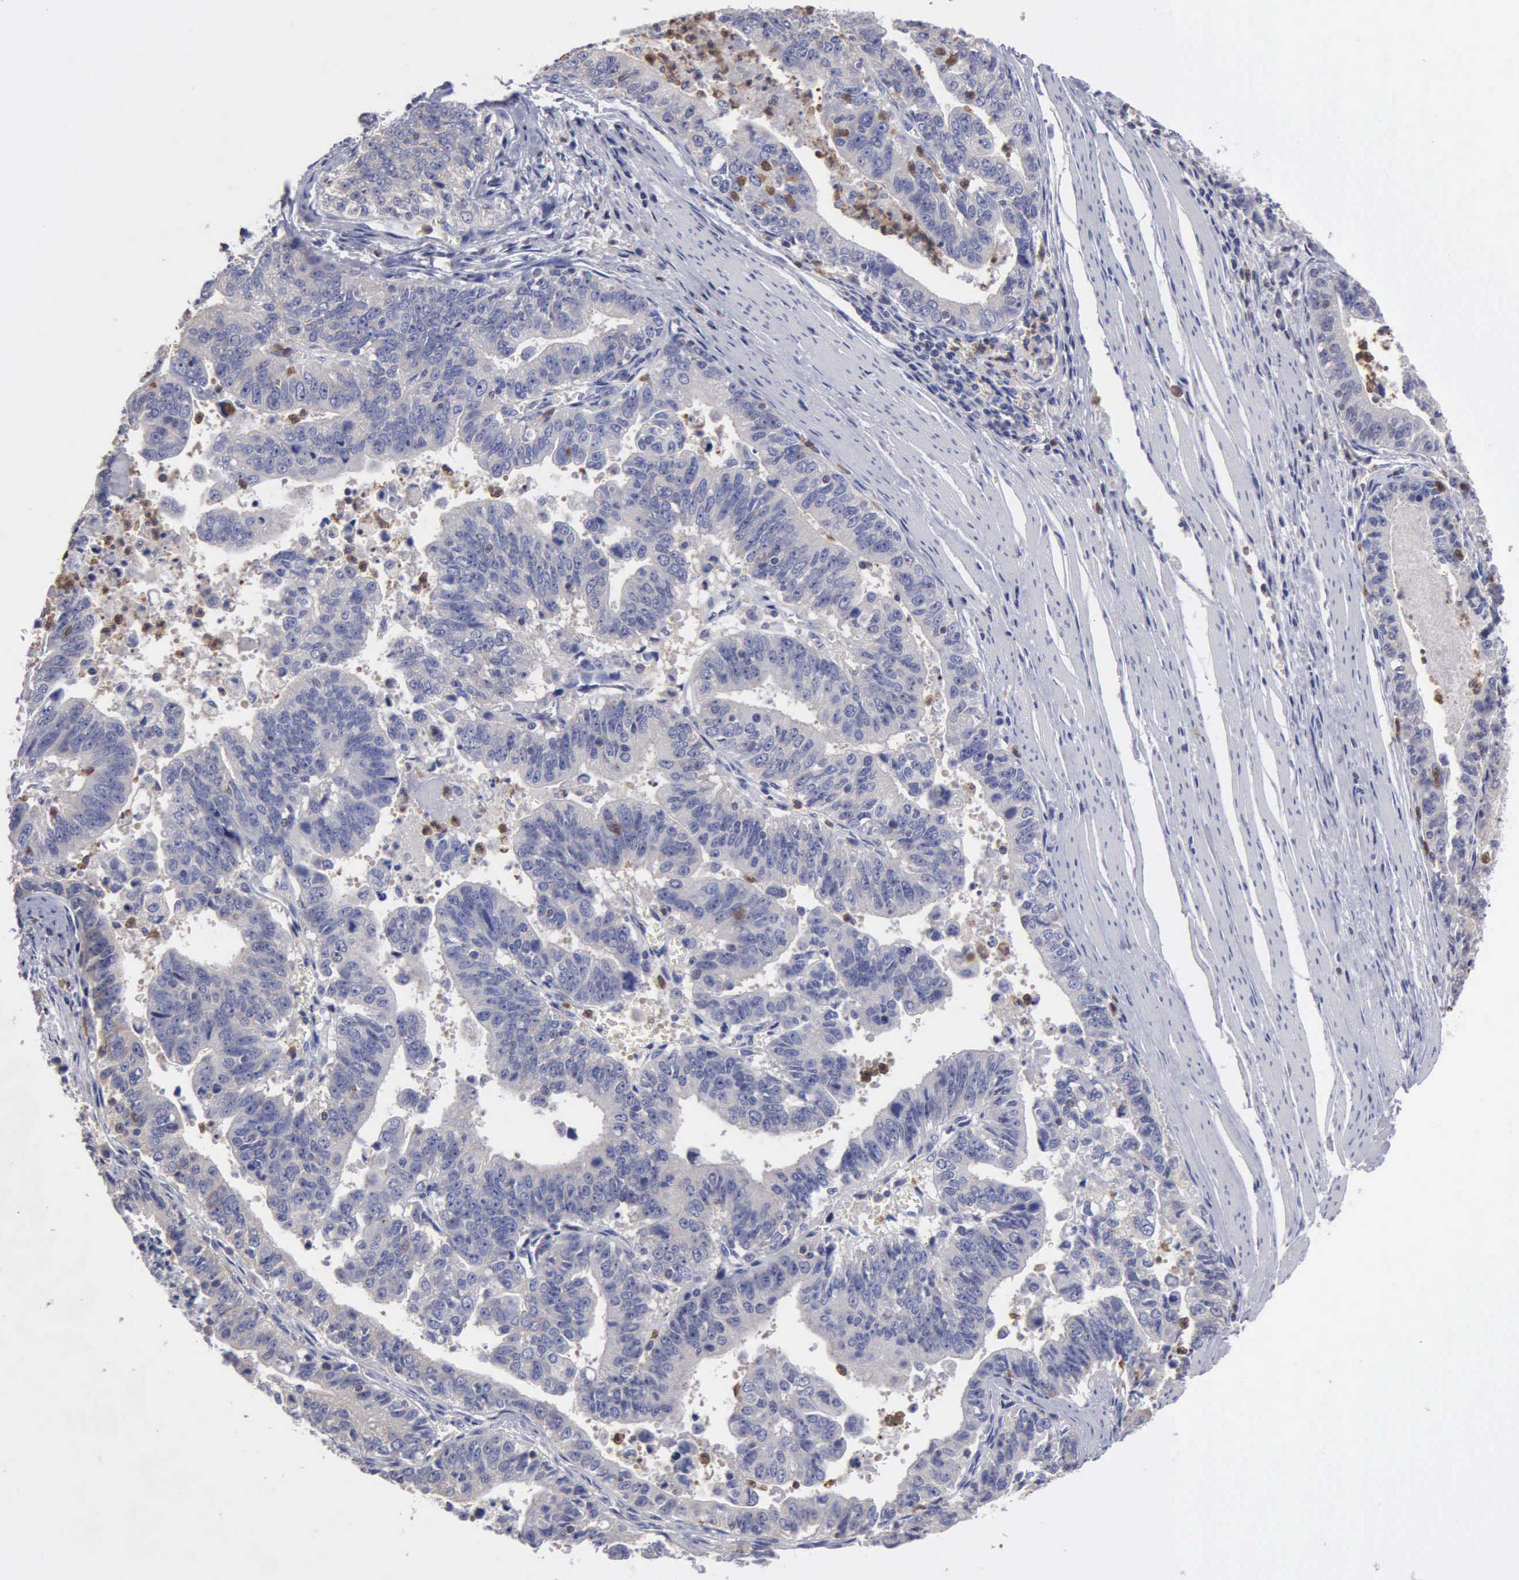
{"staining": {"intensity": "weak", "quantity": "<25%", "location": "cytoplasmic/membranous"}, "tissue": "stomach cancer", "cell_type": "Tumor cells", "image_type": "cancer", "snomed": [{"axis": "morphology", "description": "Adenocarcinoma, NOS"}, {"axis": "topography", "description": "Stomach, upper"}], "caption": "A histopathology image of stomach cancer stained for a protein reveals no brown staining in tumor cells.", "gene": "G6PD", "patient": {"sex": "female", "age": 50}}